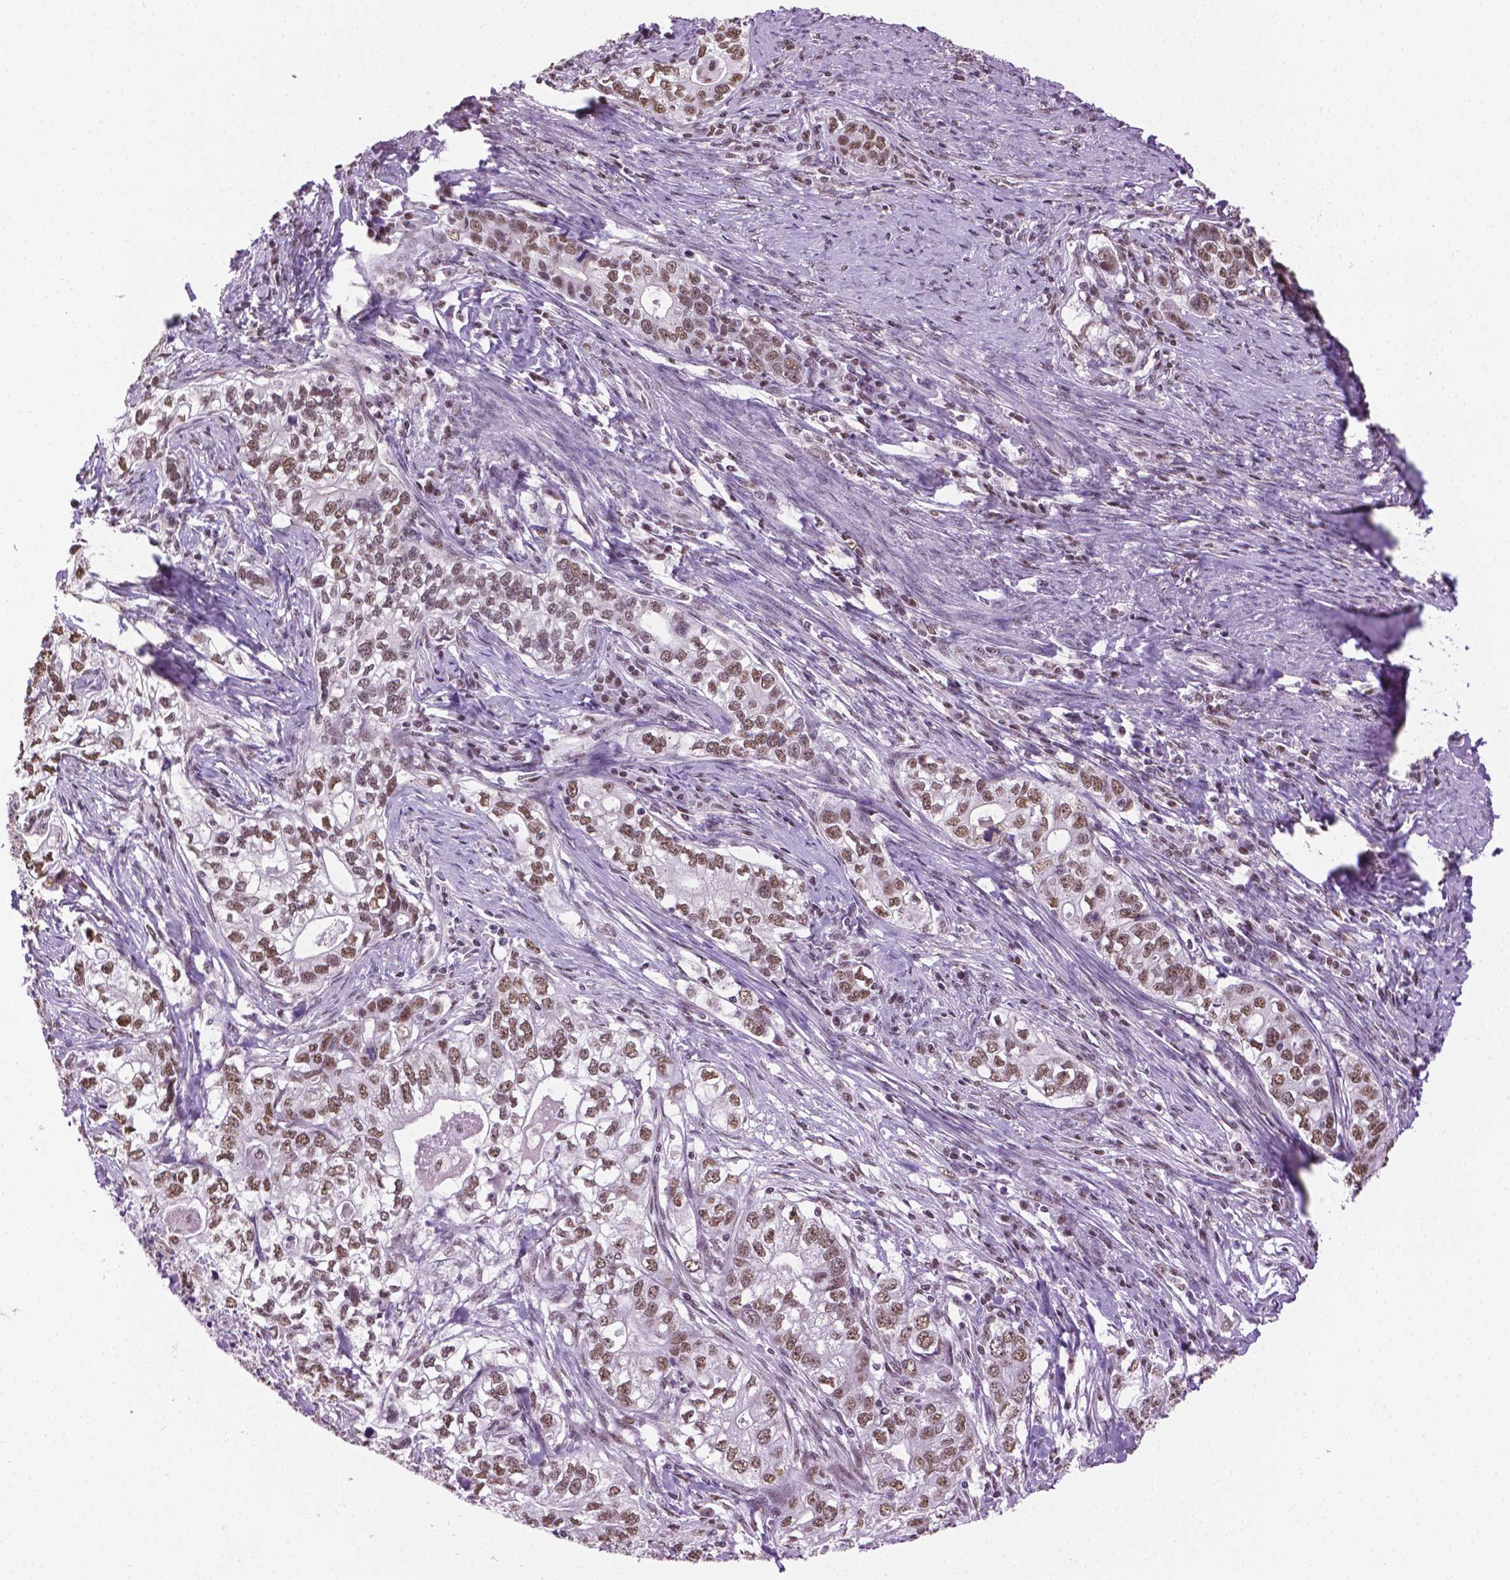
{"staining": {"intensity": "moderate", "quantity": ">75%", "location": "nuclear"}, "tissue": "stomach cancer", "cell_type": "Tumor cells", "image_type": "cancer", "snomed": [{"axis": "morphology", "description": "Adenocarcinoma, NOS"}, {"axis": "topography", "description": "Stomach, lower"}], "caption": "Protein staining of stomach adenocarcinoma tissue reveals moderate nuclear expression in approximately >75% of tumor cells.", "gene": "ABI2", "patient": {"sex": "female", "age": 72}}